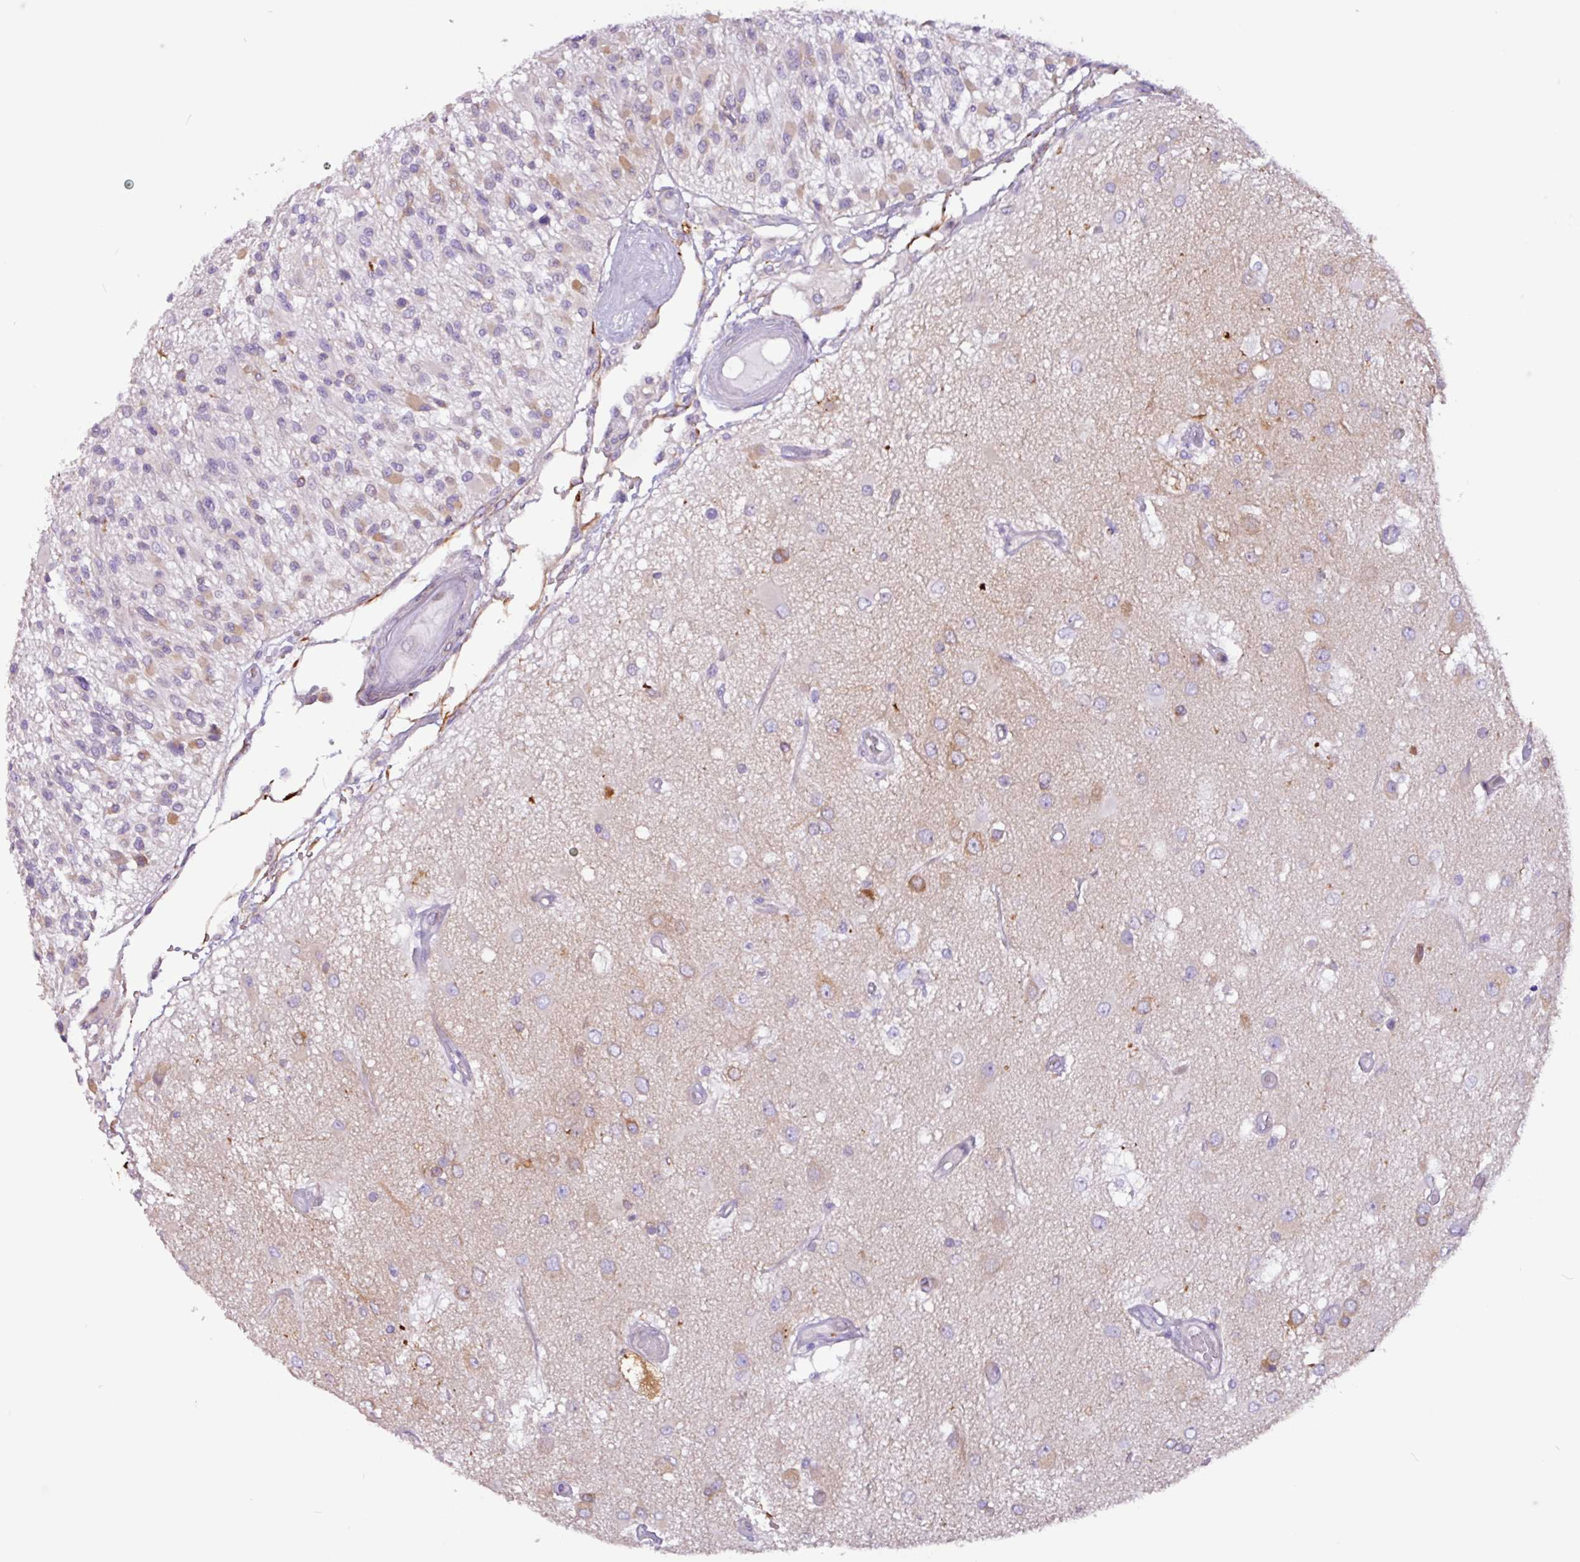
{"staining": {"intensity": "weak", "quantity": "<25%", "location": "cytoplasmic/membranous"}, "tissue": "glioma", "cell_type": "Tumor cells", "image_type": "cancer", "snomed": [{"axis": "morphology", "description": "Glioma, malignant, High grade"}, {"axis": "morphology", "description": "Glioblastoma, NOS"}, {"axis": "topography", "description": "Brain"}], "caption": "DAB (3,3'-diaminobenzidine) immunohistochemical staining of malignant glioma (high-grade) displays no significant staining in tumor cells. (Brightfield microscopy of DAB (3,3'-diaminobenzidine) IHC at high magnification).", "gene": "SLC38A1", "patient": {"sex": "male", "age": 60}}